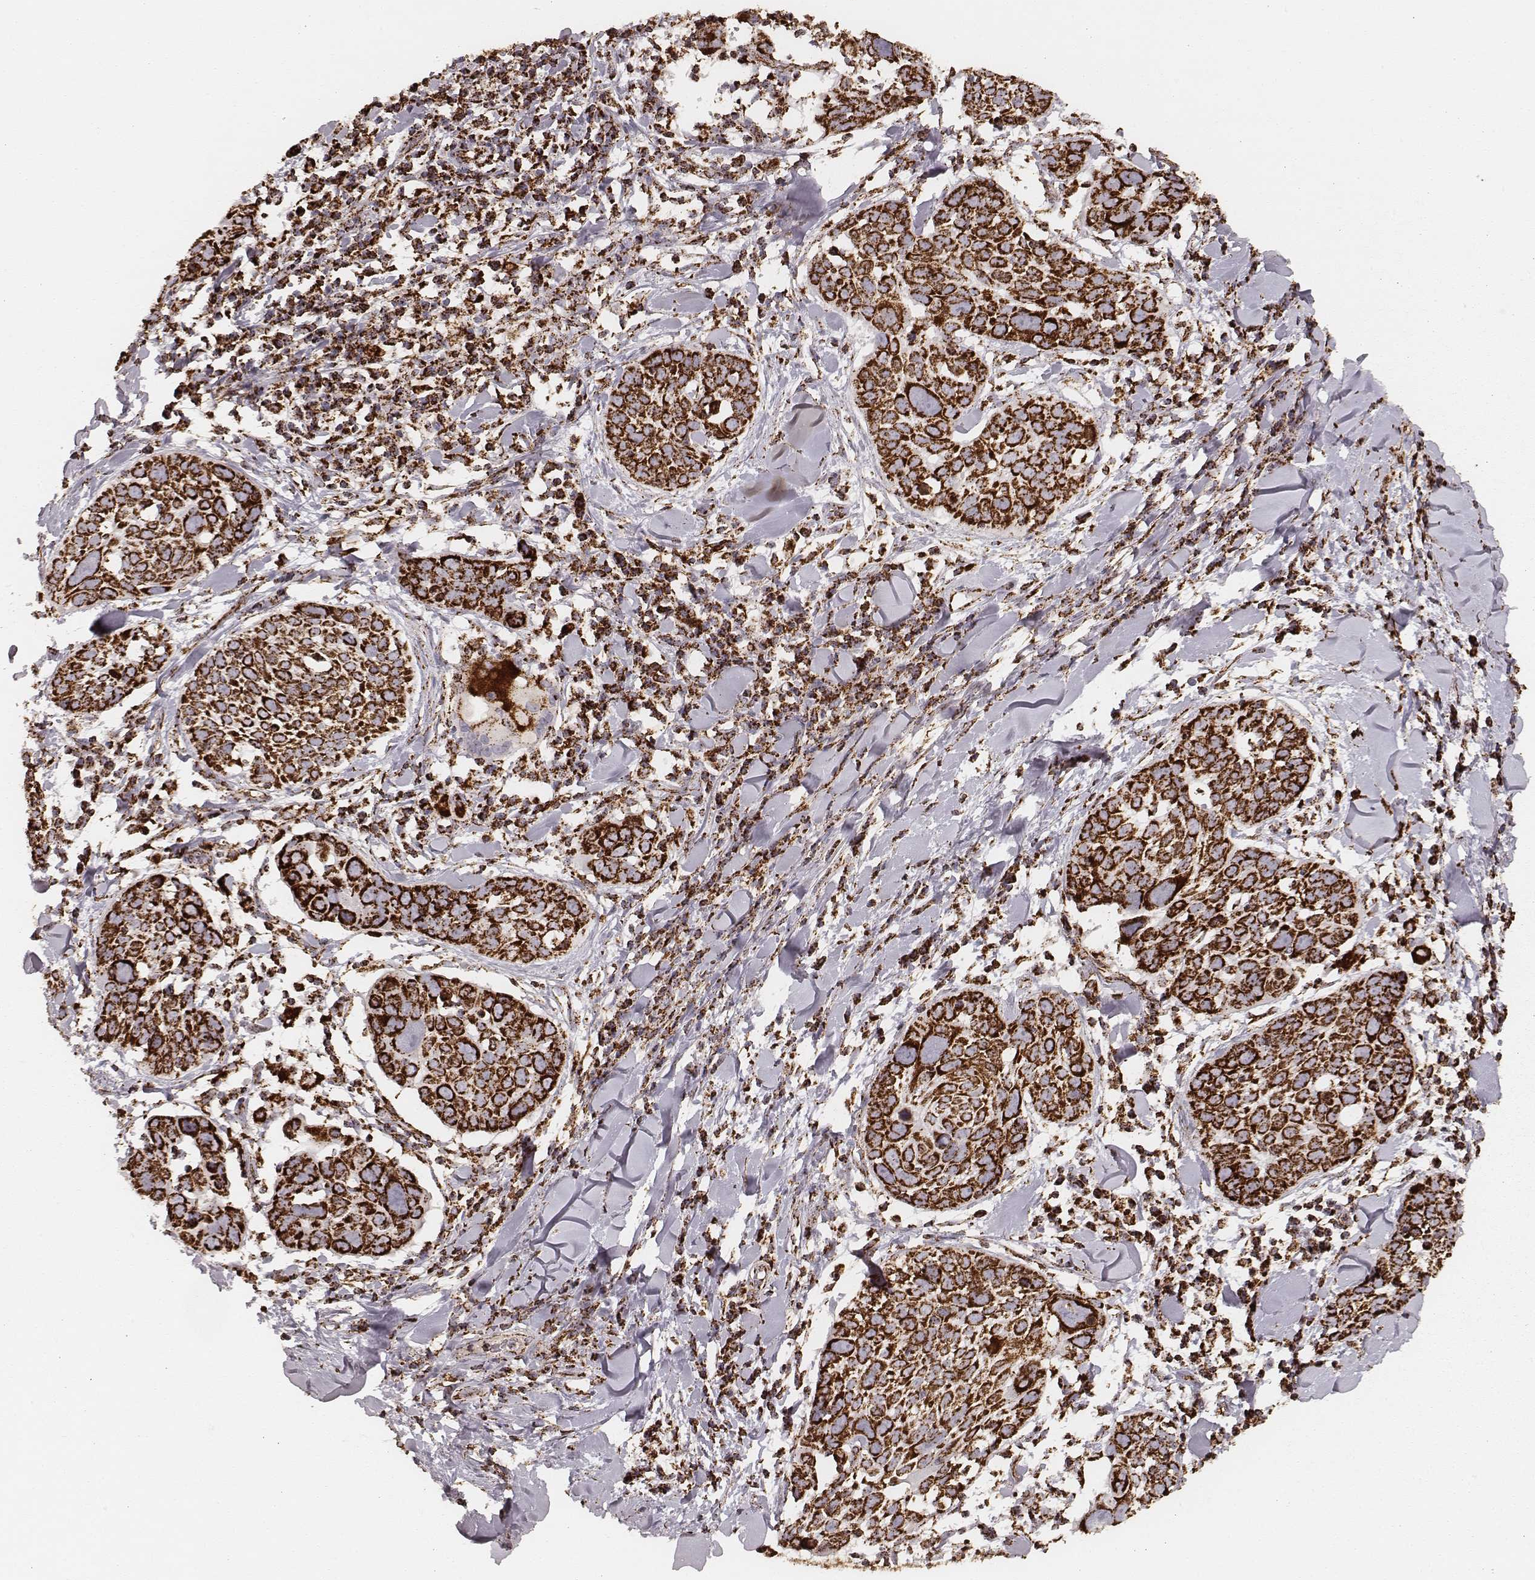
{"staining": {"intensity": "strong", "quantity": ">75%", "location": "cytoplasmic/membranous"}, "tissue": "lung cancer", "cell_type": "Tumor cells", "image_type": "cancer", "snomed": [{"axis": "morphology", "description": "Squamous cell carcinoma, NOS"}, {"axis": "topography", "description": "Lung"}], "caption": "High-power microscopy captured an immunohistochemistry image of squamous cell carcinoma (lung), revealing strong cytoplasmic/membranous expression in about >75% of tumor cells.", "gene": "CS", "patient": {"sex": "male", "age": 57}}